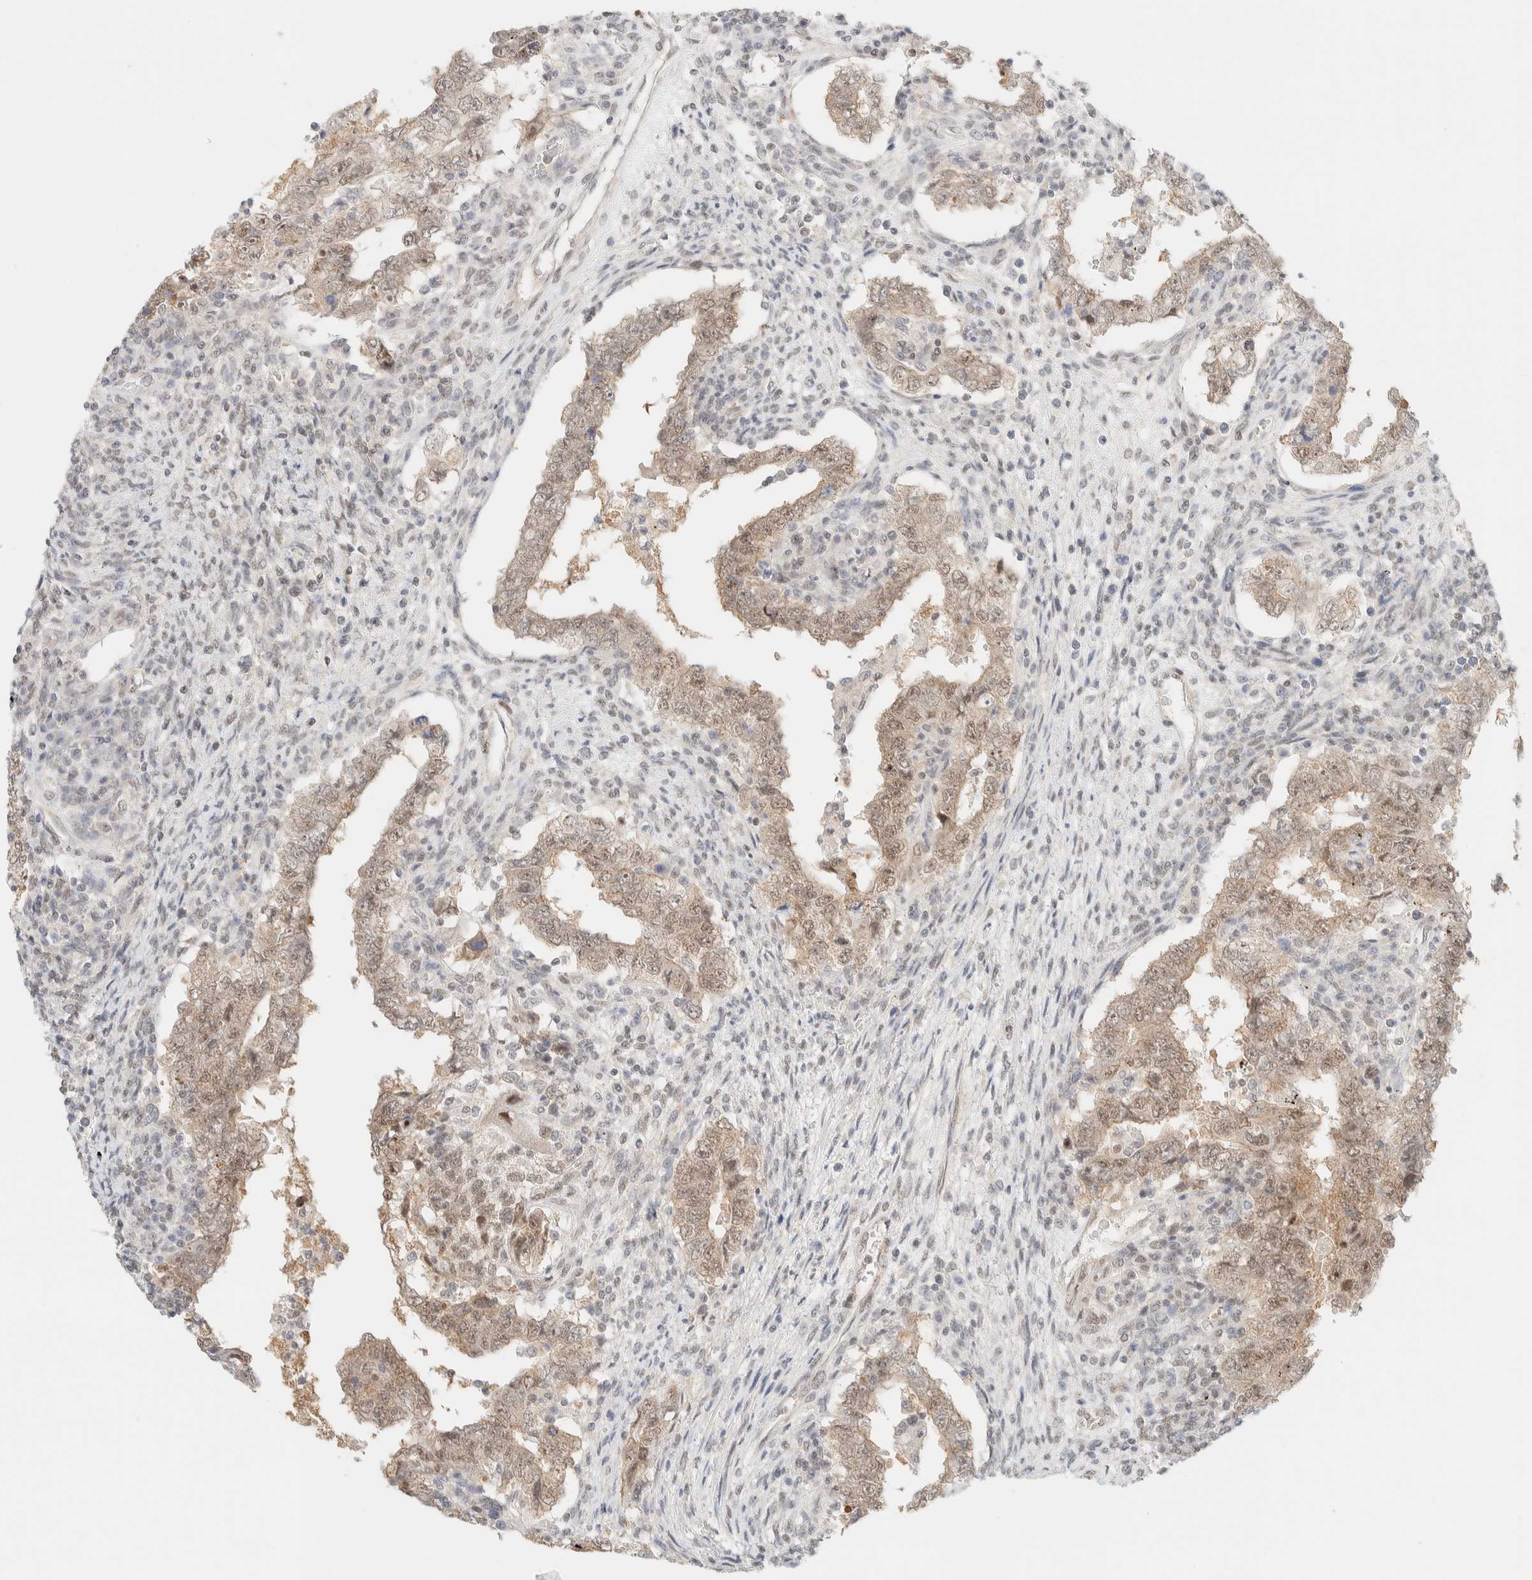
{"staining": {"intensity": "weak", "quantity": ">75%", "location": "nuclear"}, "tissue": "testis cancer", "cell_type": "Tumor cells", "image_type": "cancer", "snomed": [{"axis": "morphology", "description": "Carcinoma, Embryonal, NOS"}, {"axis": "topography", "description": "Testis"}], "caption": "Testis cancer tissue demonstrates weak nuclear staining in approximately >75% of tumor cells", "gene": "PYGO2", "patient": {"sex": "male", "age": 26}}